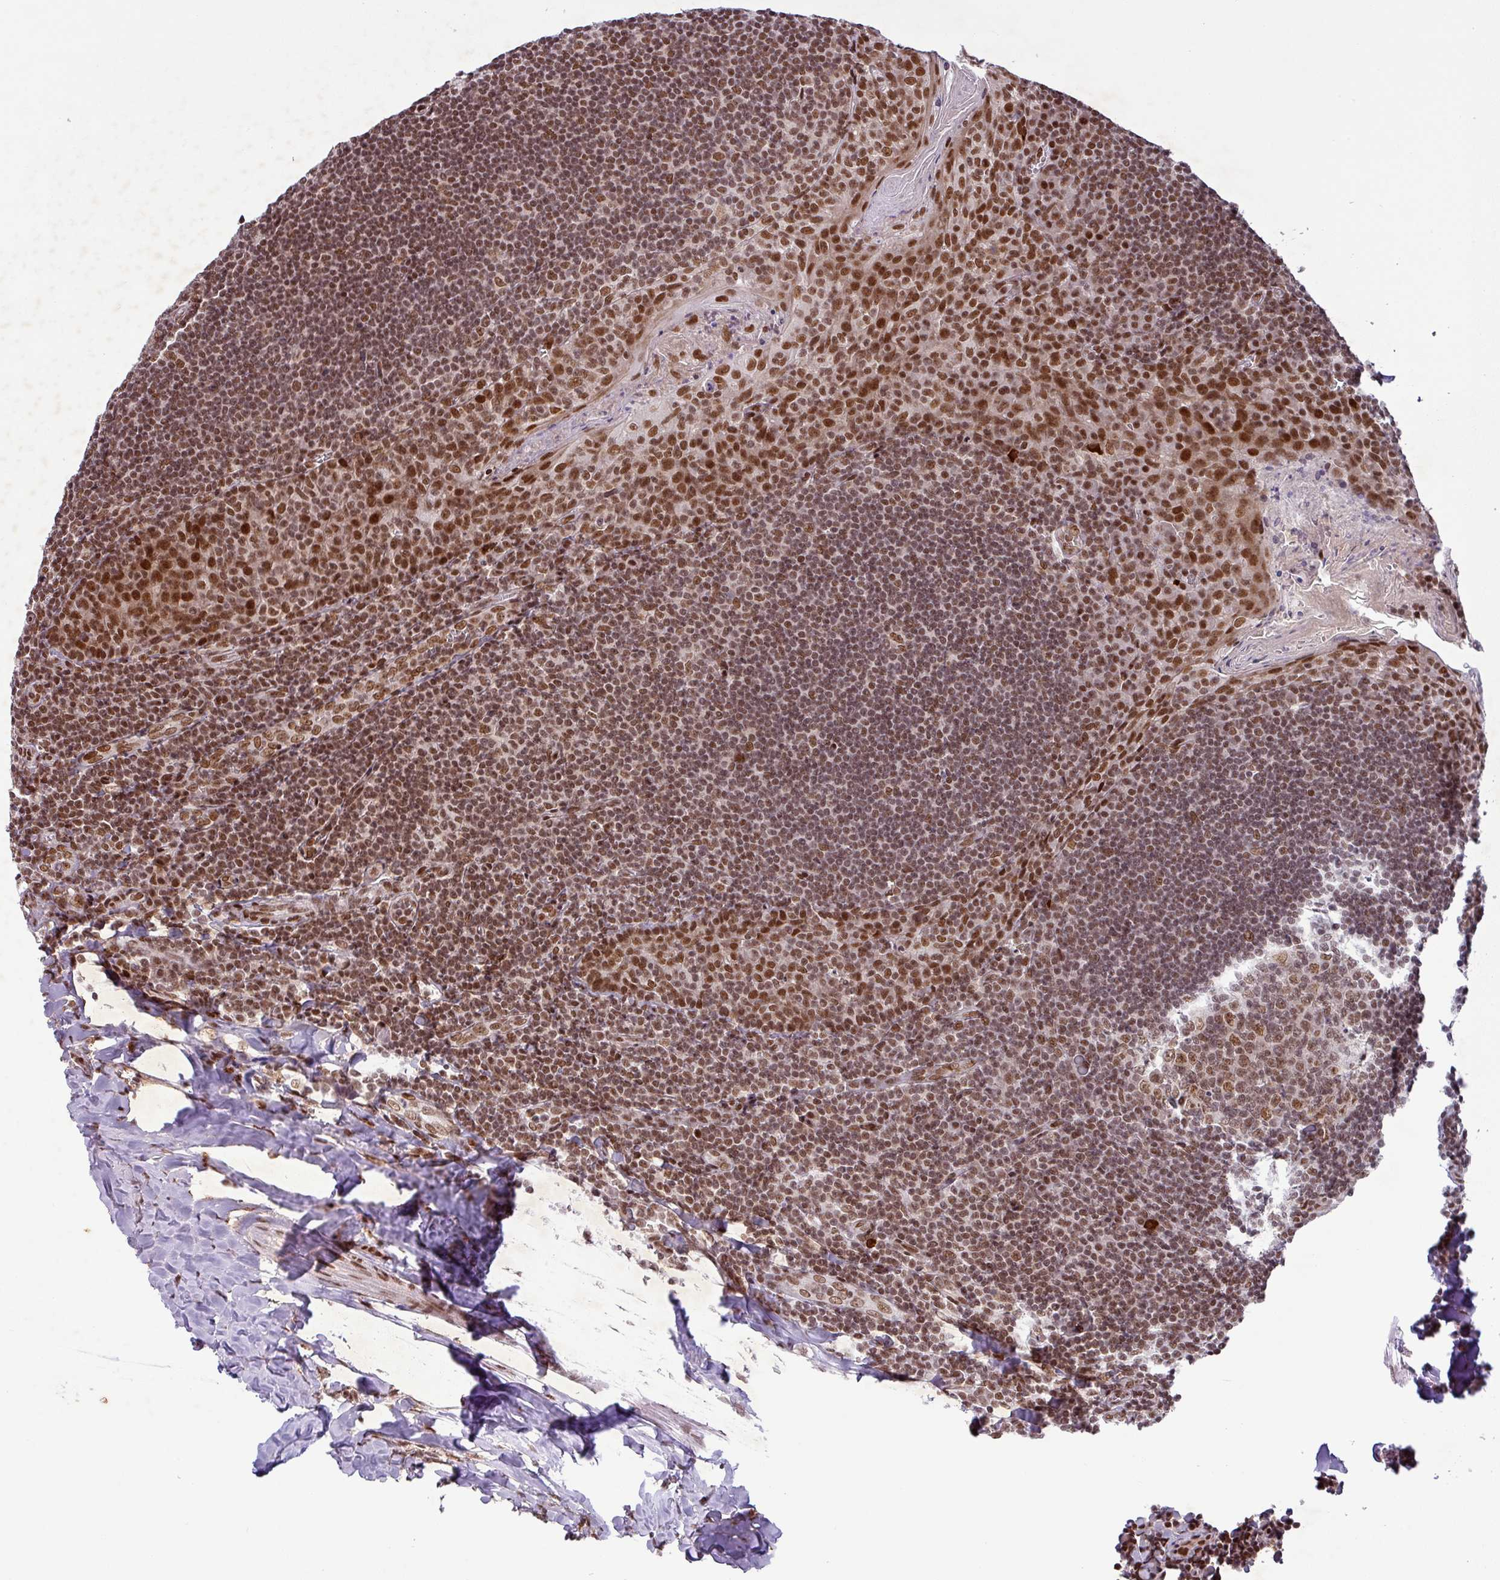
{"staining": {"intensity": "moderate", "quantity": ">75%", "location": "nuclear"}, "tissue": "tonsil", "cell_type": "Germinal center cells", "image_type": "normal", "snomed": [{"axis": "morphology", "description": "Normal tissue, NOS"}, {"axis": "topography", "description": "Tonsil"}], "caption": "About >75% of germinal center cells in normal human tonsil demonstrate moderate nuclear protein expression as visualized by brown immunohistochemical staining.", "gene": "SRSF2", "patient": {"sex": "male", "age": 27}}